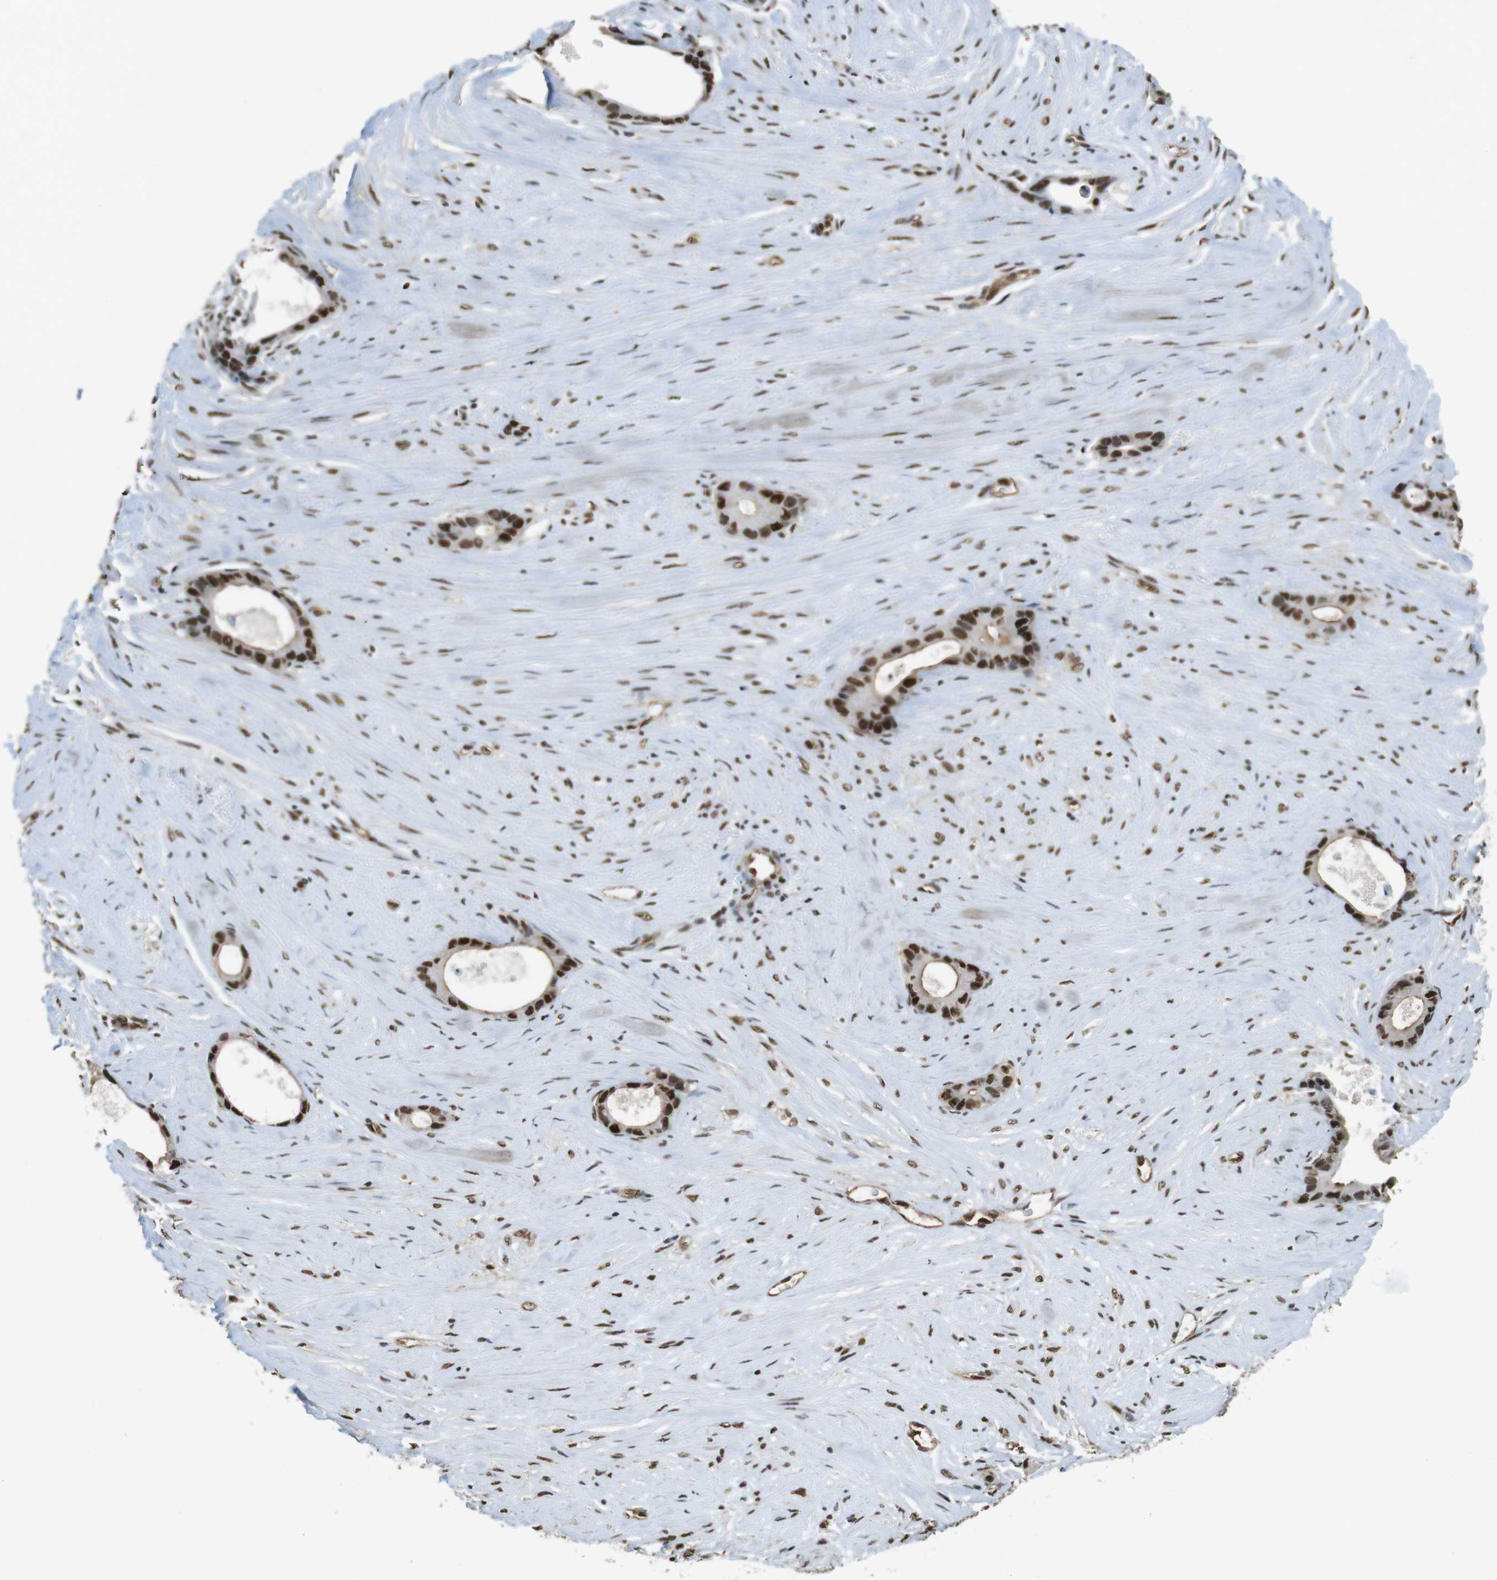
{"staining": {"intensity": "strong", "quantity": ">75%", "location": "nuclear"}, "tissue": "liver cancer", "cell_type": "Tumor cells", "image_type": "cancer", "snomed": [{"axis": "morphology", "description": "Cholangiocarcinoma"}, {"axis": "topography", "description": "Liver"}], "caption": "Immunohistochemistry histopathology image of liver cancer (cholangiocarcinoma) stained for a protein (brown), which shows high levels of strong nuclear positivity in about >75% of tumor cells.", "gene": "CSNK2B", "patient": {"sex": "female", "age": 55}}